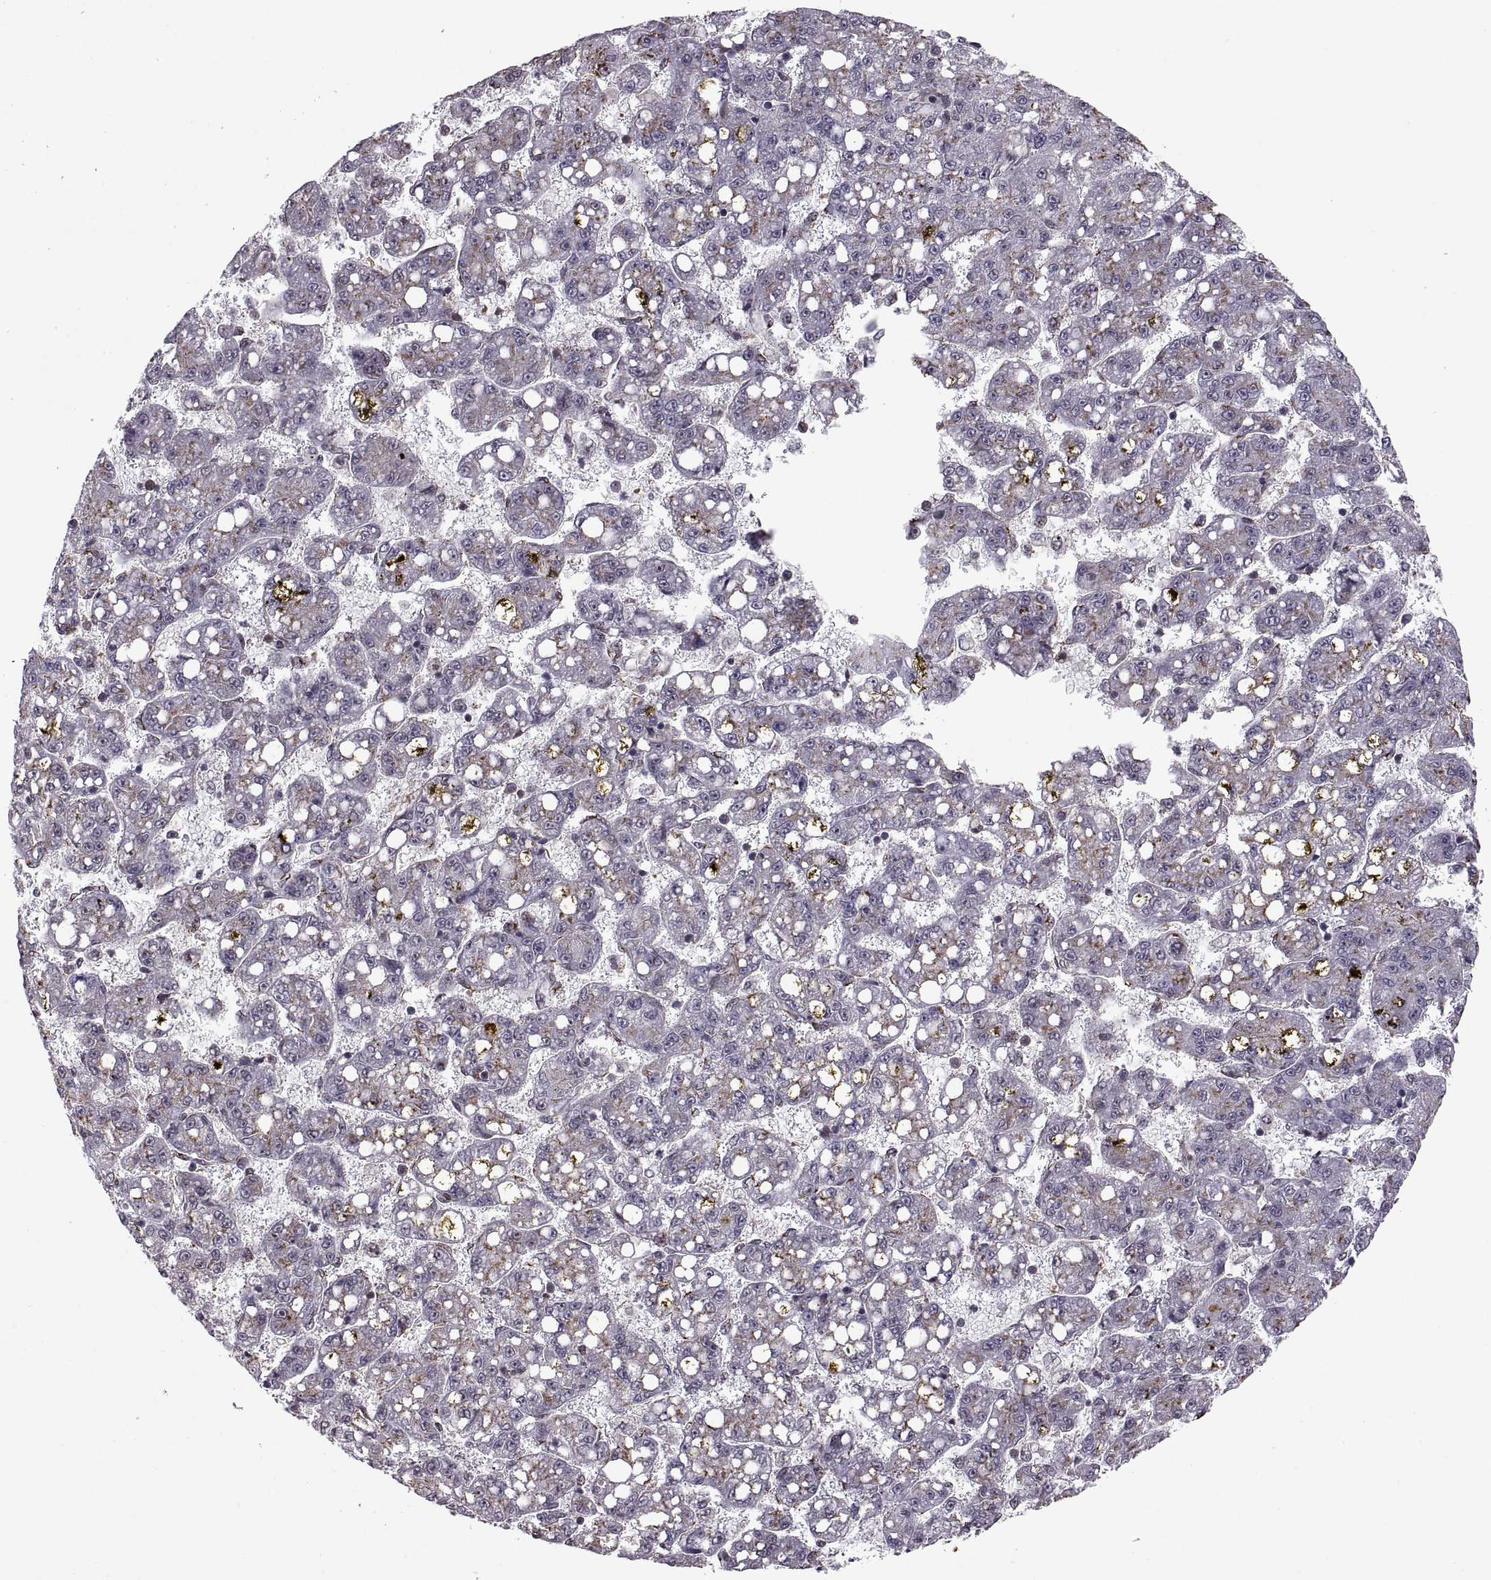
{"staining": {"intensity": "moderate", "quantity": "<25%", "location": "cytoplasmic/membranous"}, "tissue": "liver cancer", "cell_type": "Tumor cells", "image_type": "cancer", "snomed": [{"axis": "morphology", "description": "Carcinoma, Hepatocellular, NOS"}, {"axis": "topography", "description": "Liver"}], "caption": "Immunohistochemistry (IHC) histopathology image of neoplastic tissue: human liver cancer (hepatocellular carcinoma) stained using immunohistochemistry (IHC) displays low levels of moderate protein expression localized specifically in the cytoplasmic/membranous of tumor cells, appearing as a cytoplasmic/membranous brown color.", "gene": "ARRB1", "patient": {"sex": "female", "age": 65}}